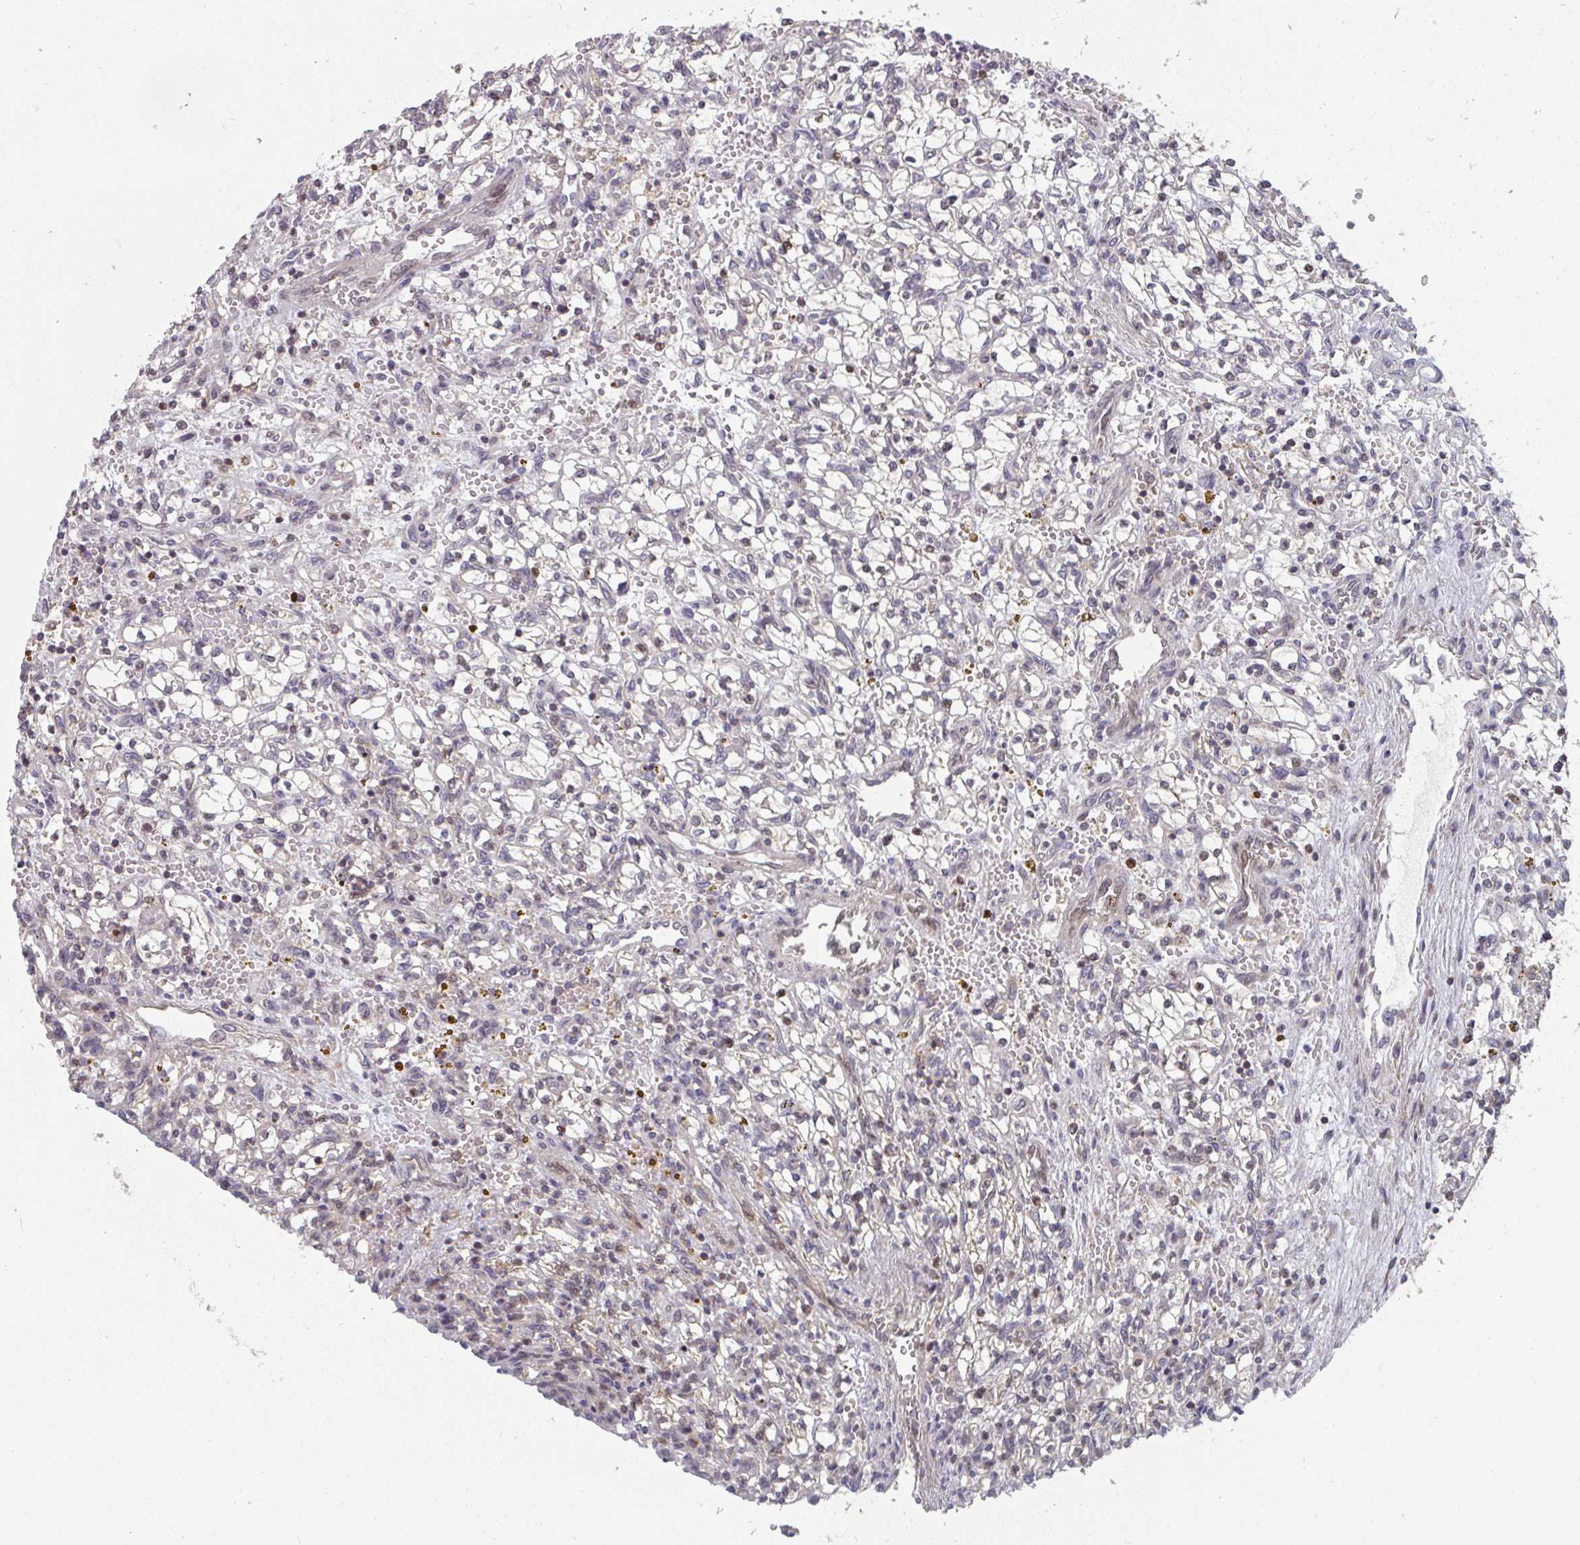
{"staining": {"intensity": "negative", "quantity": "none", "location": "none"}, "tissue": "renal cancer", "cell_type": "Tumor cells", "image_type": "cancer", "snomed": [{"axis": "morphology", "description": "Adenocarcinoma, NOS"}, {"axis": "topography", "description": "Kidney"}], "caption": "This micrograph is of renal cancer (adenocarcinoma) stained with immunohistochemistry to label a protein in brown with the nuclei are counter-stained blue. There is no positivity in tumor cells.", "gene": "RANGRF", "patient": {"sex": "female", "age": 64}}